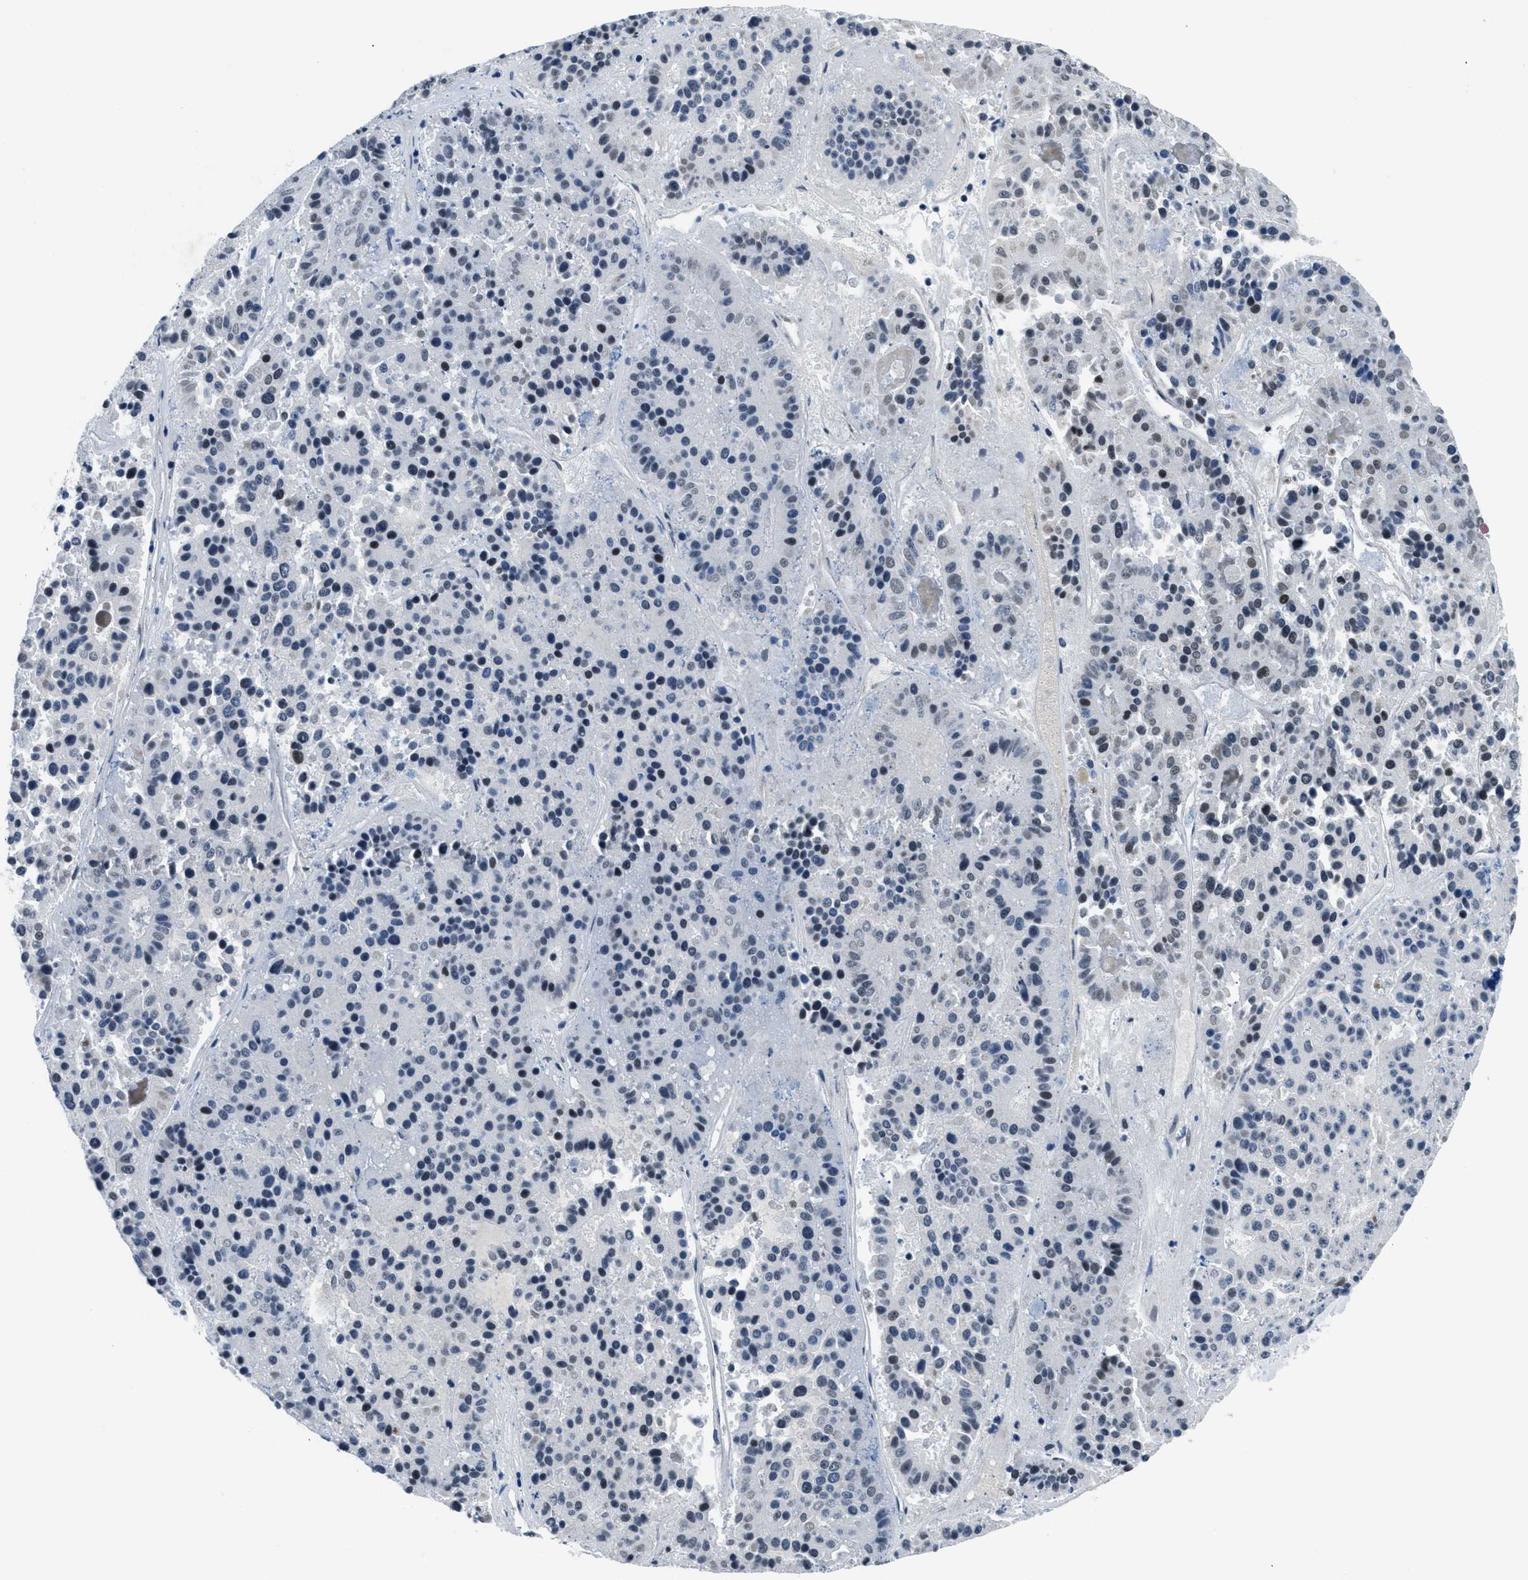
{"staining": {"intensity": "moderate", "quantity": "<25%", "location": "nuclear"}, "tissue": "pancreatic cancer", "cell_type": "Tumor cells", "image_type": "cancer", "snomed": [{"axis": "morphology", "description": "Adenocarcinoma, NOS"}, {"axis": "topography", "description": "Pancreas"}], "caption": "Immunohistochemistry (IHC) histopathology image of pancreatic cancer stained for a protein (brown), which reveals low levels of moderate nuclear positivity in about <25% of tumor cells.", "gene": "SMARCB1", "patient": {"sex": "male", "age": 50}}